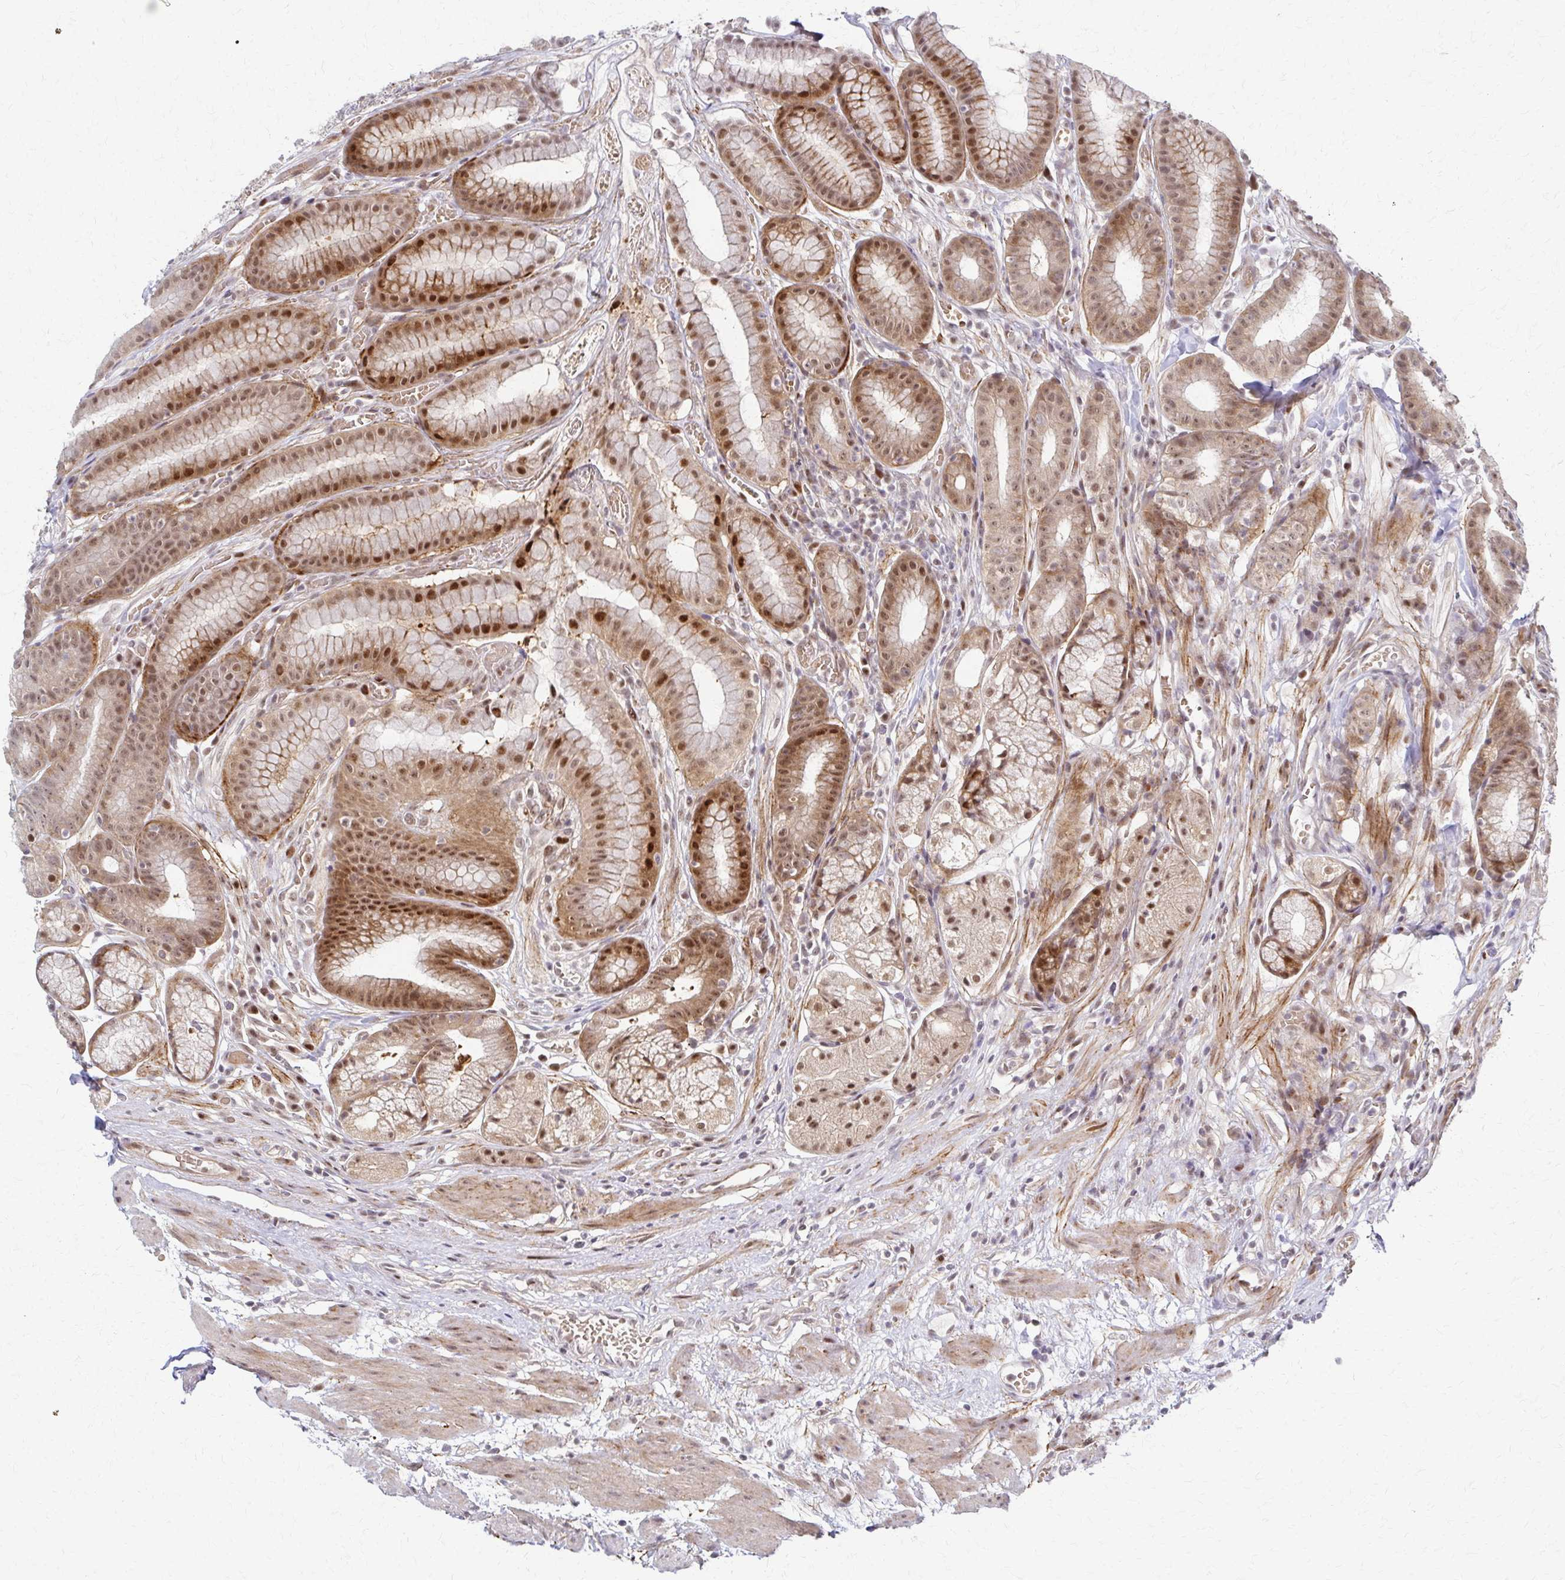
{"staining": {"intensity": "moderate", "quantity": ">75%", "location": "nuclear"}, "tissue": "stomach", "cell_type": "Glandular cells", "image_type": "normal", "snomed": [{"axis": "morphology", "description": "Normal tissue, NOS"}, {"axis": "topography", "description": "Smooth muscle"}, {"axis": "topography", "description": "Stomach"}], "caption": "A brown stain highlights moderate nuclear expression of a protein in glandular cells of normal stomach. (DAB IHC, brown staining for protein, blue staining for nuclei).", "gene": "PSMD7", "patient": {"sex": "male", "age": 70}}